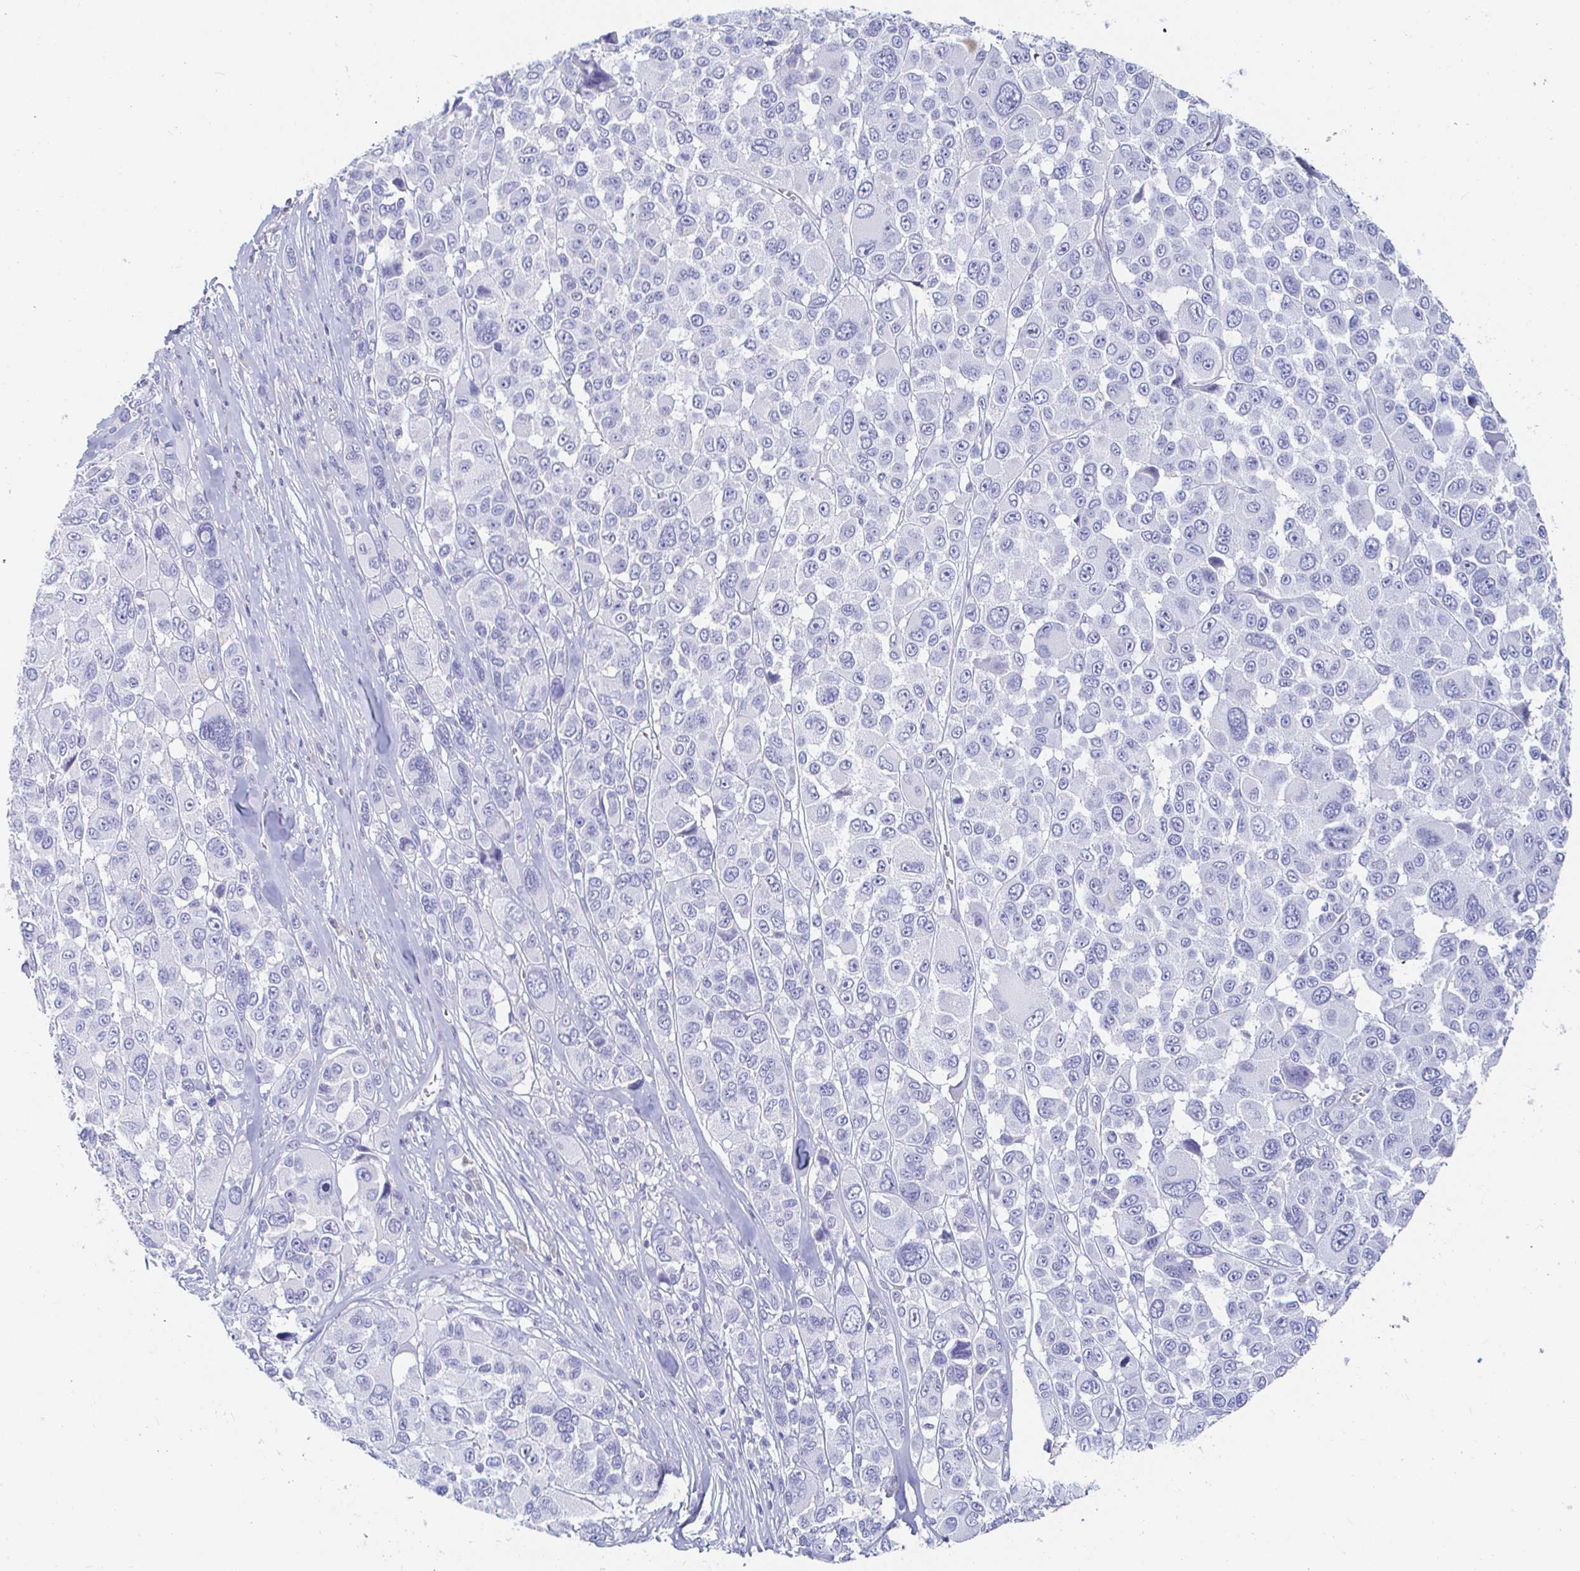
{"staining": {"intensity": "negative", "quantity": "none", "location": "none"}, "tissue": "melanoma", "cell_type": "Tumor cells", "image_type": "cancer", "snomed": [{"axis": "morphology", "description": "Malignant melanoma, NOS"}, {"axis": "topography", "description": "Skin"}], "caption": "Photomicrograph shows no protein staining in tumor cells of malignant melanoma tissue. Nuclei are stained in blue.", "gene": "PDE6B", "patient": {"sex": "female", "age": 66}}